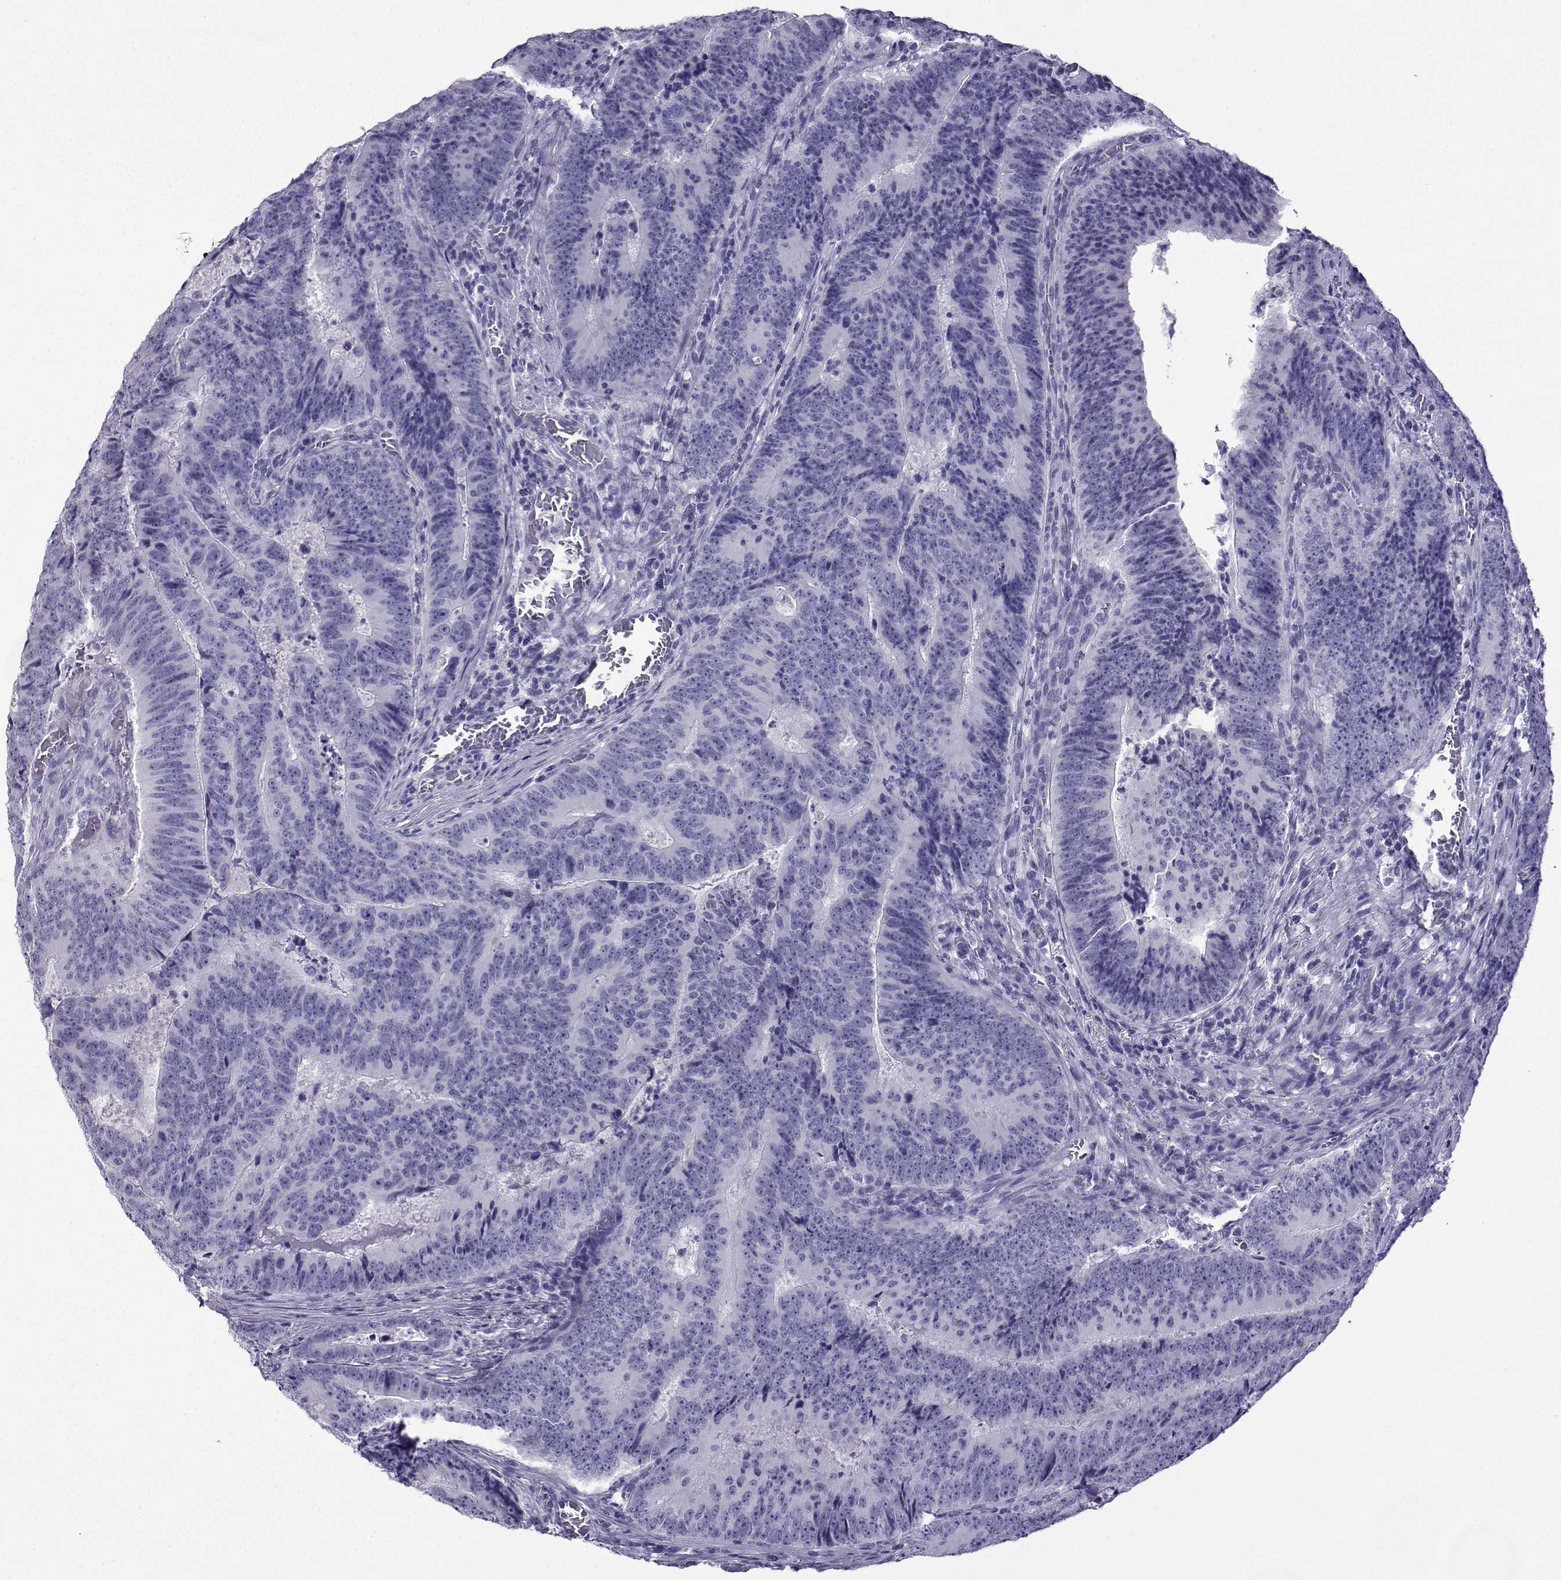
{"staining": {"intensity": "negative", "quantity": "none", "location": "none"}, "tissue": "colorectal cancer", "cell_type": "Tumor cells", "image_type": "cancer", "snomed": [{"axis": "morphology", "description": "Adenocarcinoma, NOS"}, {"axis": "topography", "description": "Colon"}], "caption": "Photomicrograph shows no protein staining in tumor cells of colorectal cancer tissue.", "gene": "CRYBB1", "patient": {"sex": "female", "age": 82}}